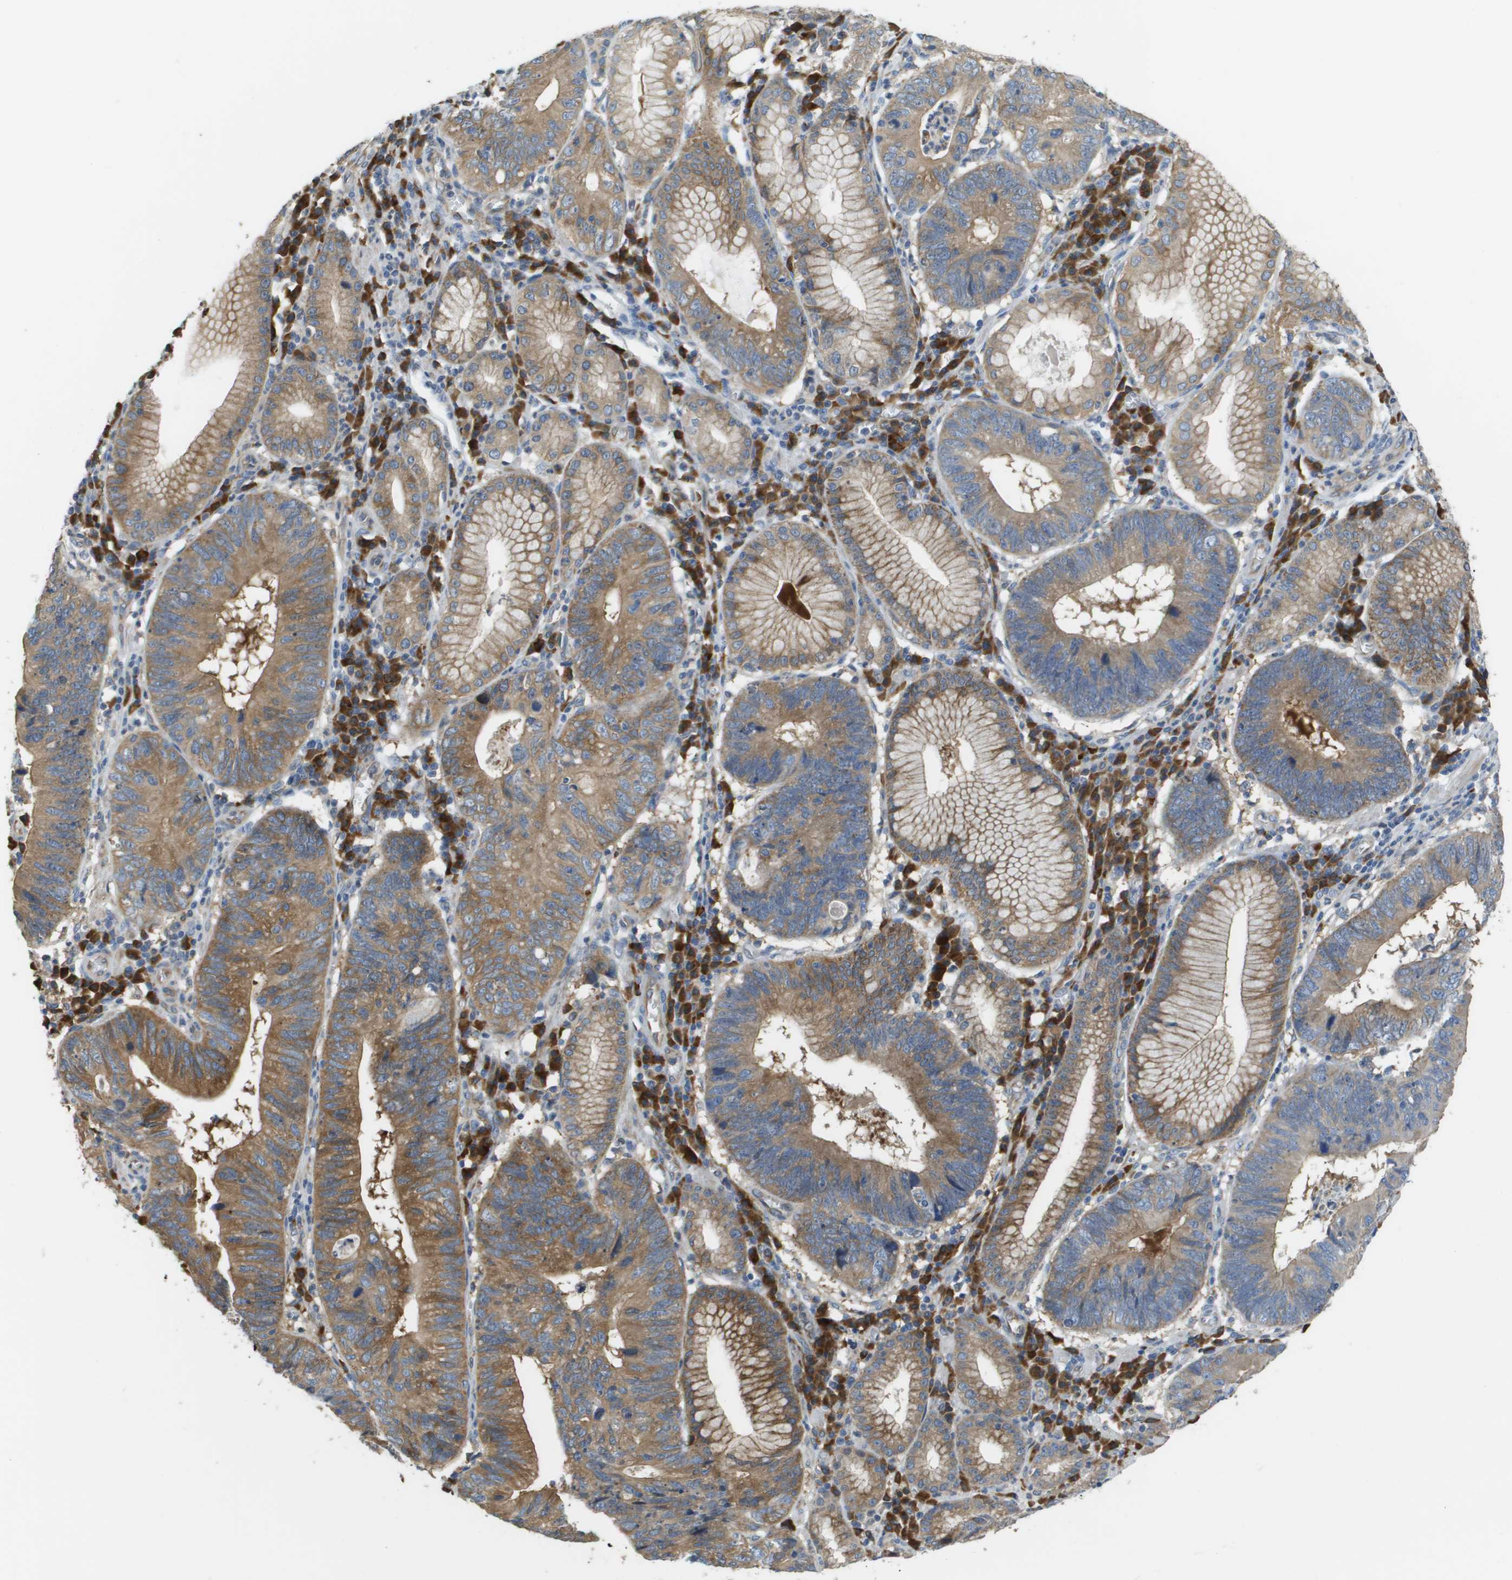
{"staining": {"intensity": "moderate", "quantity": ">75%", "location": "cytoplasmic/membranous"}, "tissue": "stomach cancer", "cell_type": "Tumor cells", "image_type": "cancer", "snomed": [{"axis": "morphology", "description": "Adenocarcinoma, NOS"}, {"axis": "topography", "description": "Stomach"}], "caption": "Human adenocarcinoma (stomach) stained with a protein marker displays moderate staining in tumor cells.", "gene": "CASP10", "patient": {"sex": "male", "age": 59}}